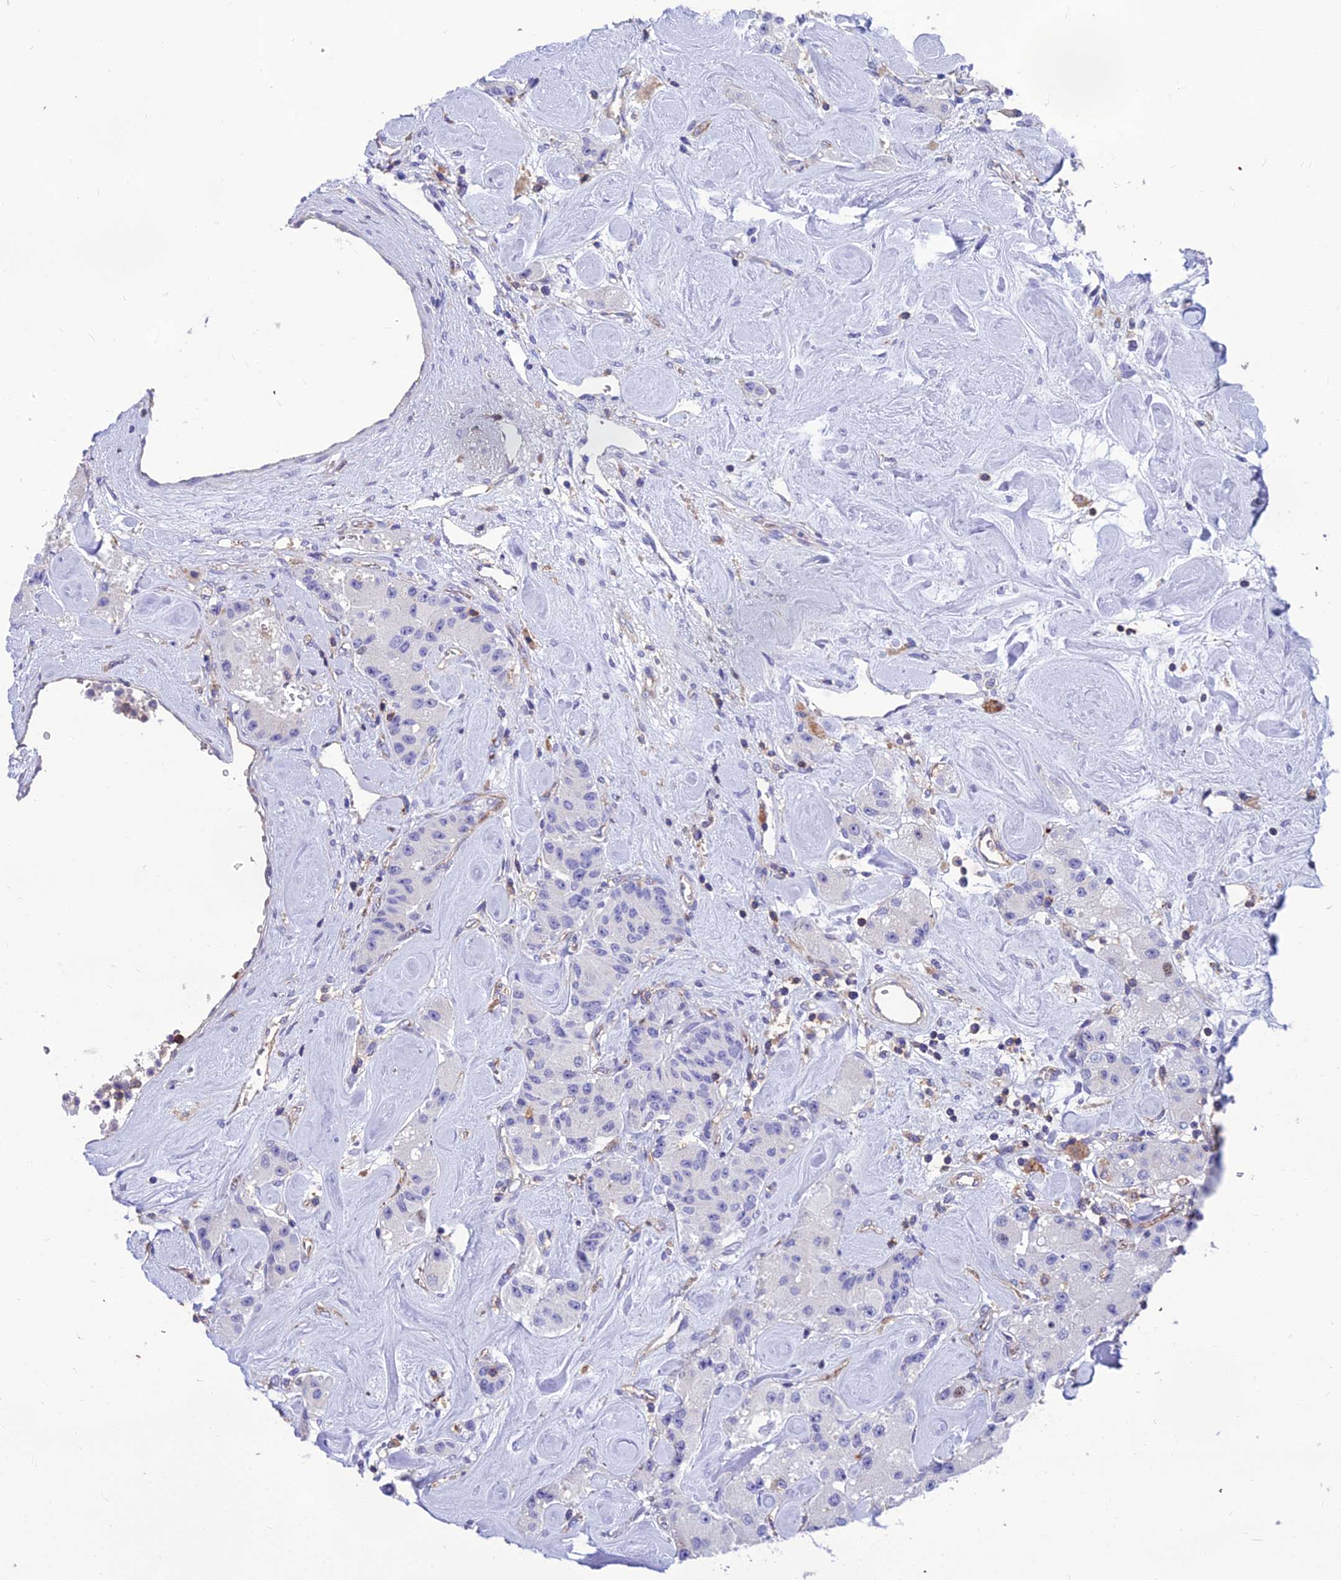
{"staining": {"intensity": "negative", "quantity": "none", "location": "none"}, "tissue": "carcinoid", "cell_type": "Tumor cells", "image_type": "cancer", "snomed": [{"axis": "morphology", "description": "Carcinoid, malignant, NOS"}, {"axis": "topography", "description": "Pancreas"}], "caption": "Immunohistochemistry micrograph of neoplastic tissue: carcinoid stained with DAB (3,3'-diaminobenzidine) displays no significant protein expression in tumor cells.", "gene": "PPP1R18", "patient": {"sex": "male", "age": 41}}